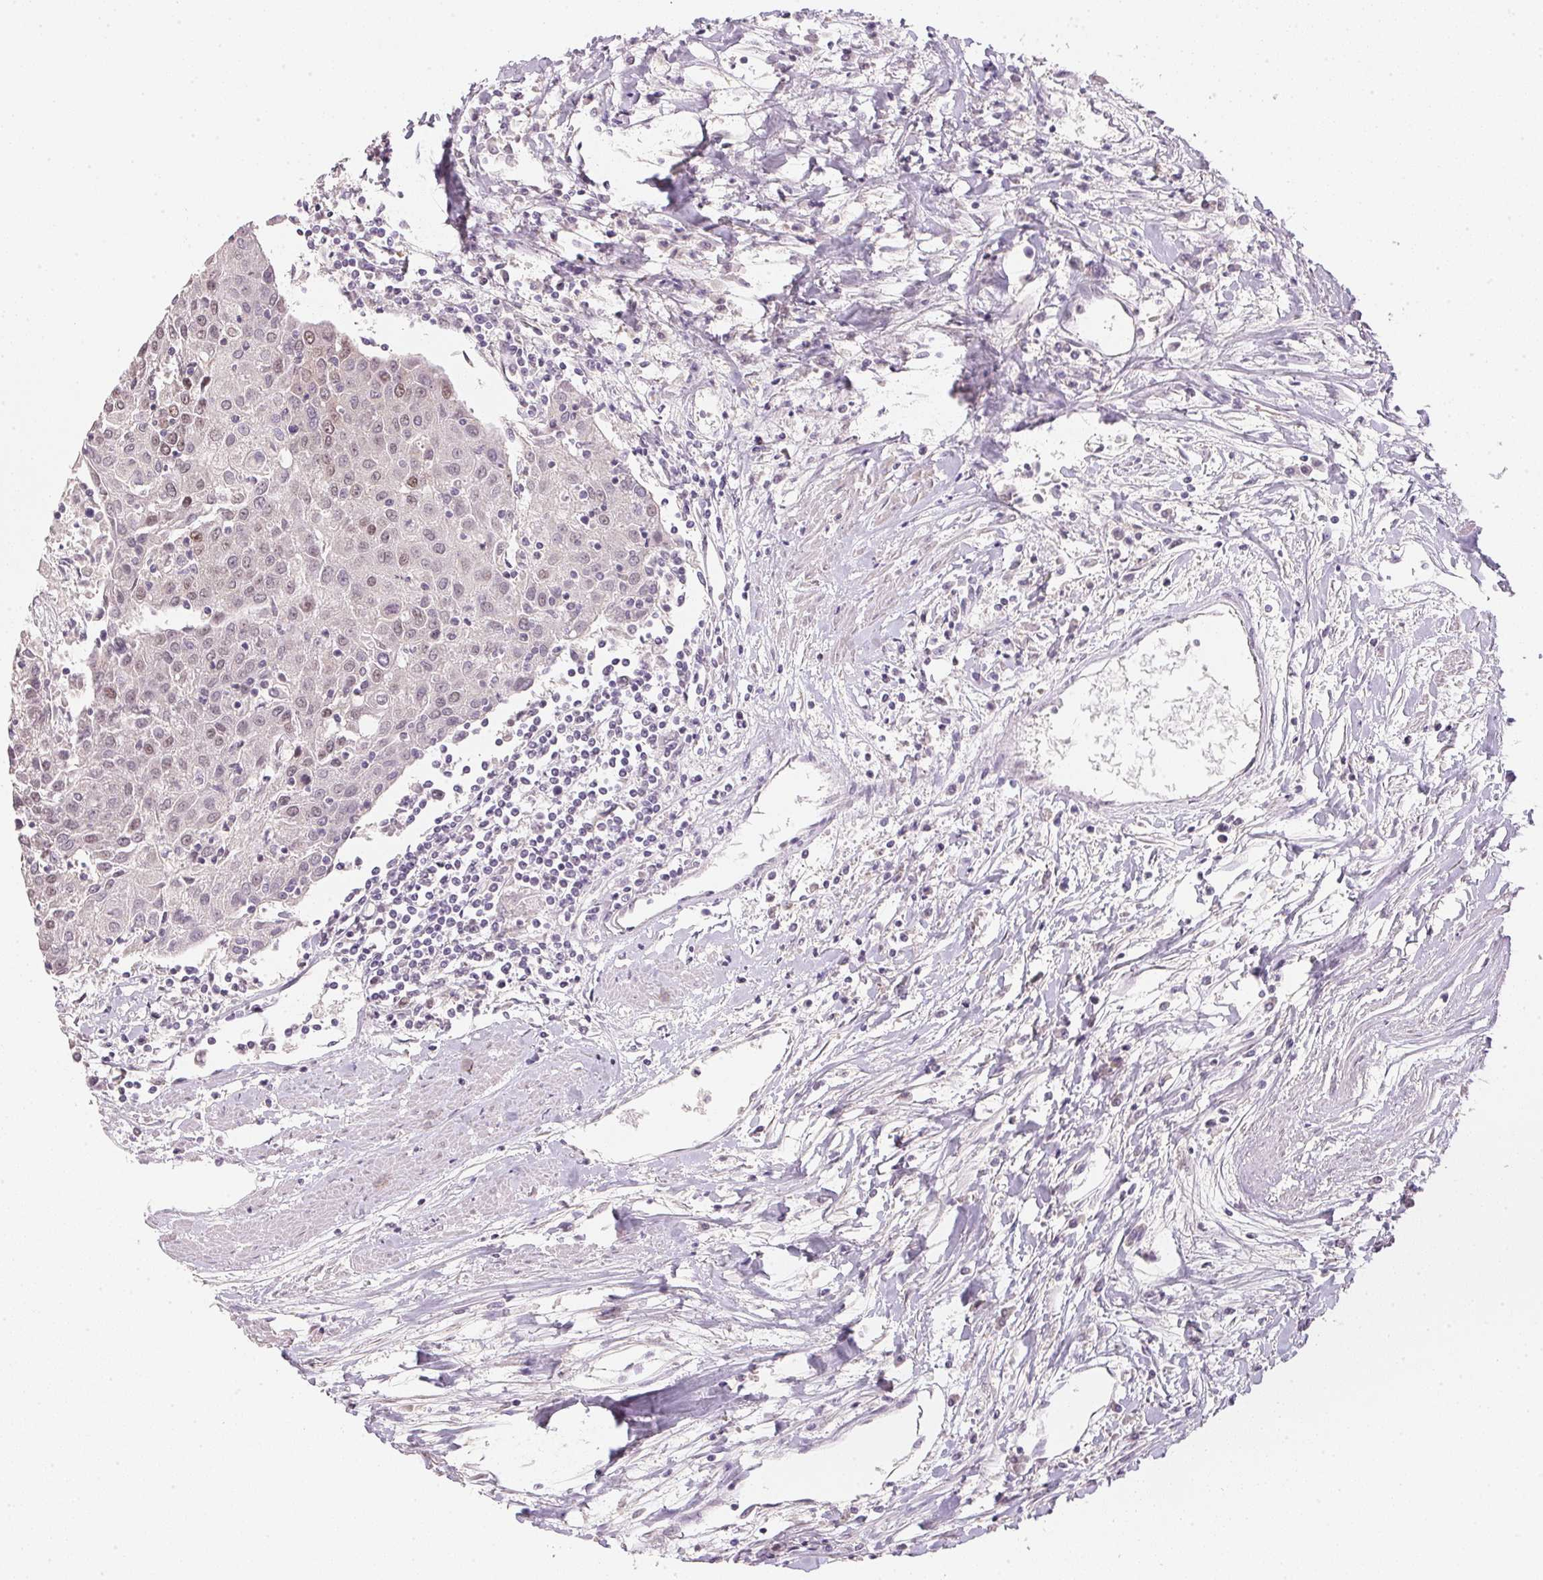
{"staining": {"intensity": "negative", "quantity": "none", "location": "none"}, "tissue": "urothelial cancer", "cell_type": "Tumor cells", "image_type": "cancer", "snomed": [{"axis": "morphology", "description": "Urothelial carcinoma, High grade"}, {"axis": "topography", "description": "Urinary bladder"}], "caption": "This is an IHC photomicrograph of urothelial cancer. There is no expression in tumor cells.", "gene": "POLR3G", "patient": {"sex": "female", "age": 85}}